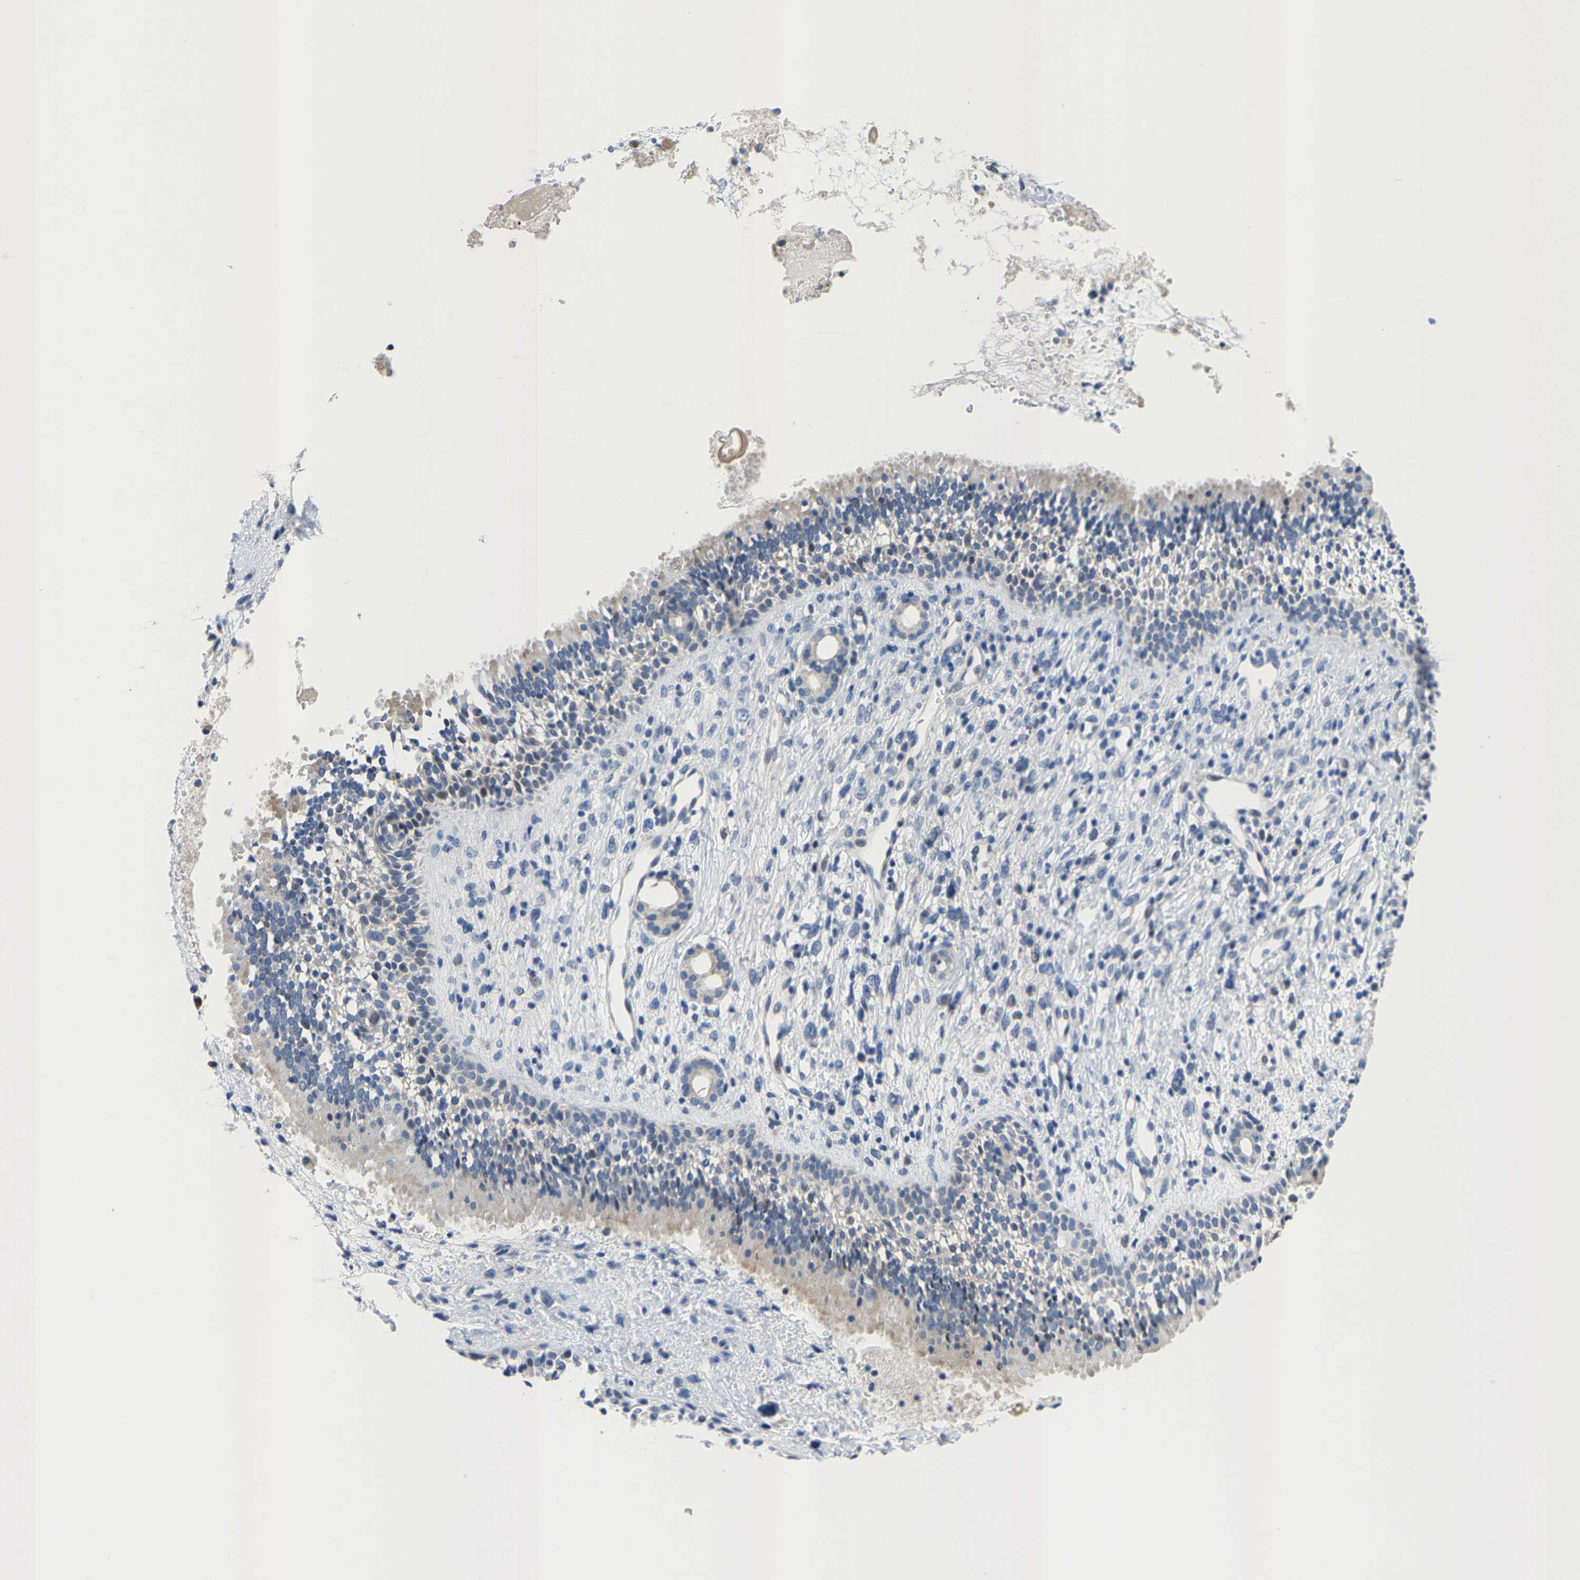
{"staining": {"intensity": "negative", "quantity": "none", "location": "none"}, "tissue": "nasopharynx", "cell_type": "Respiratory epithelial cells", "image_type": "normal", "snomed": [{"axis": "morphology", "description": "Normal tissue, NOS"}, {"axis": "topography", "description": "Nasopharynx"}], "caption": "A high-resolution photomicrograph shows IHC staining of unremarkable nasopharynx, which reveals no significant staining in respiratory epithelial cells.", "gene": "KLHL1", "patient": {"sex": "male", "age": 22}}